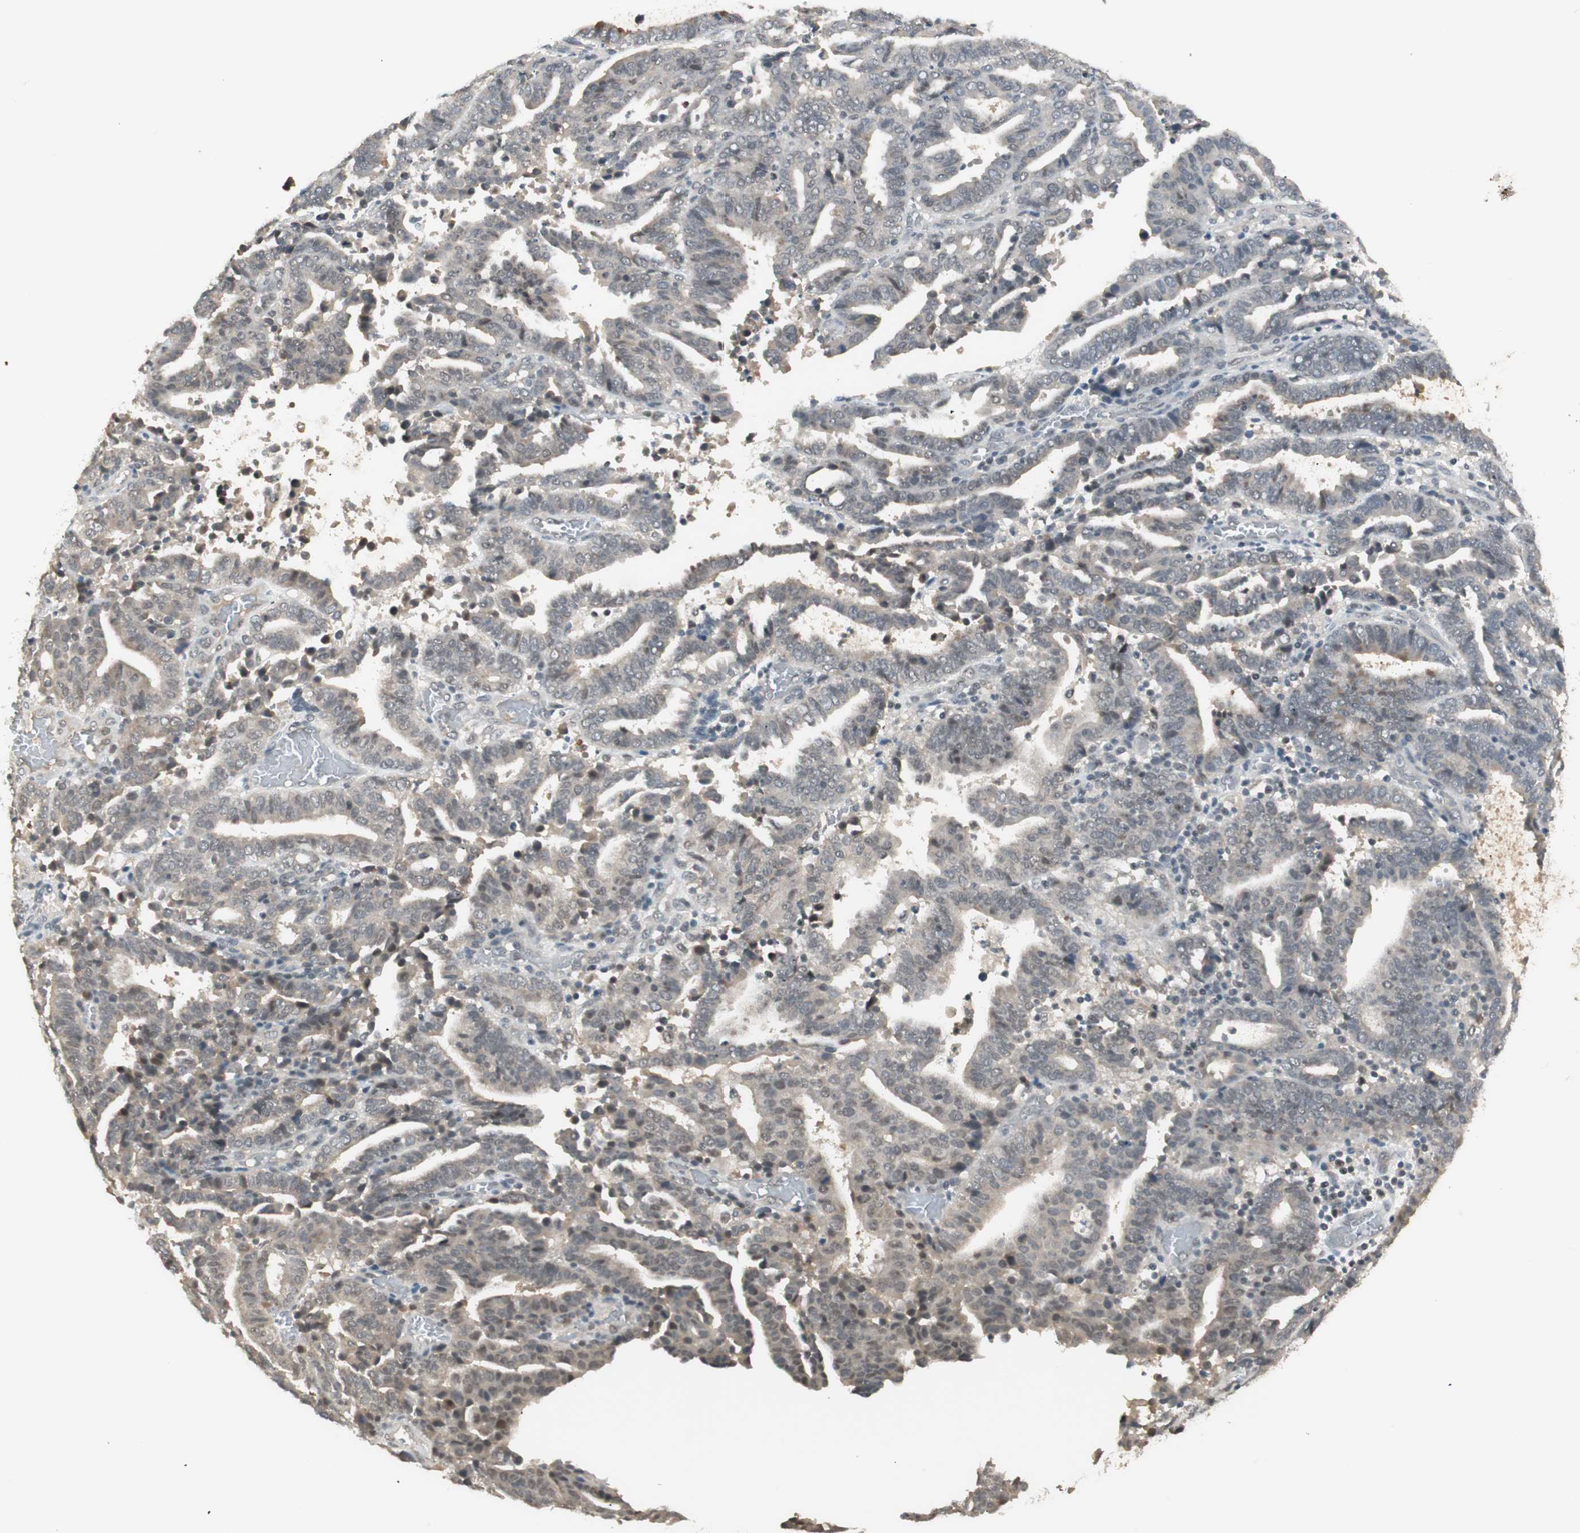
{"staining": {"intensity": "weak", "quantity": "<25%", "location": "cytoplasmic/membranous"}, "tissue": "endometrial cancer", "cell_type": "Tumor cells", "image_type": "cancer", "snomed": [{"axis": "morphology", "description": "Adenocarcinoma, NOS"}, {"axis": "topography", "description": "Uterus"}], "caption": "A photomicrograph of human endometrial adenocarcinoma is negative for staining in tumor cells.", "gene": "RNGTT", "patient": {"sex": "female", "age": 83}}